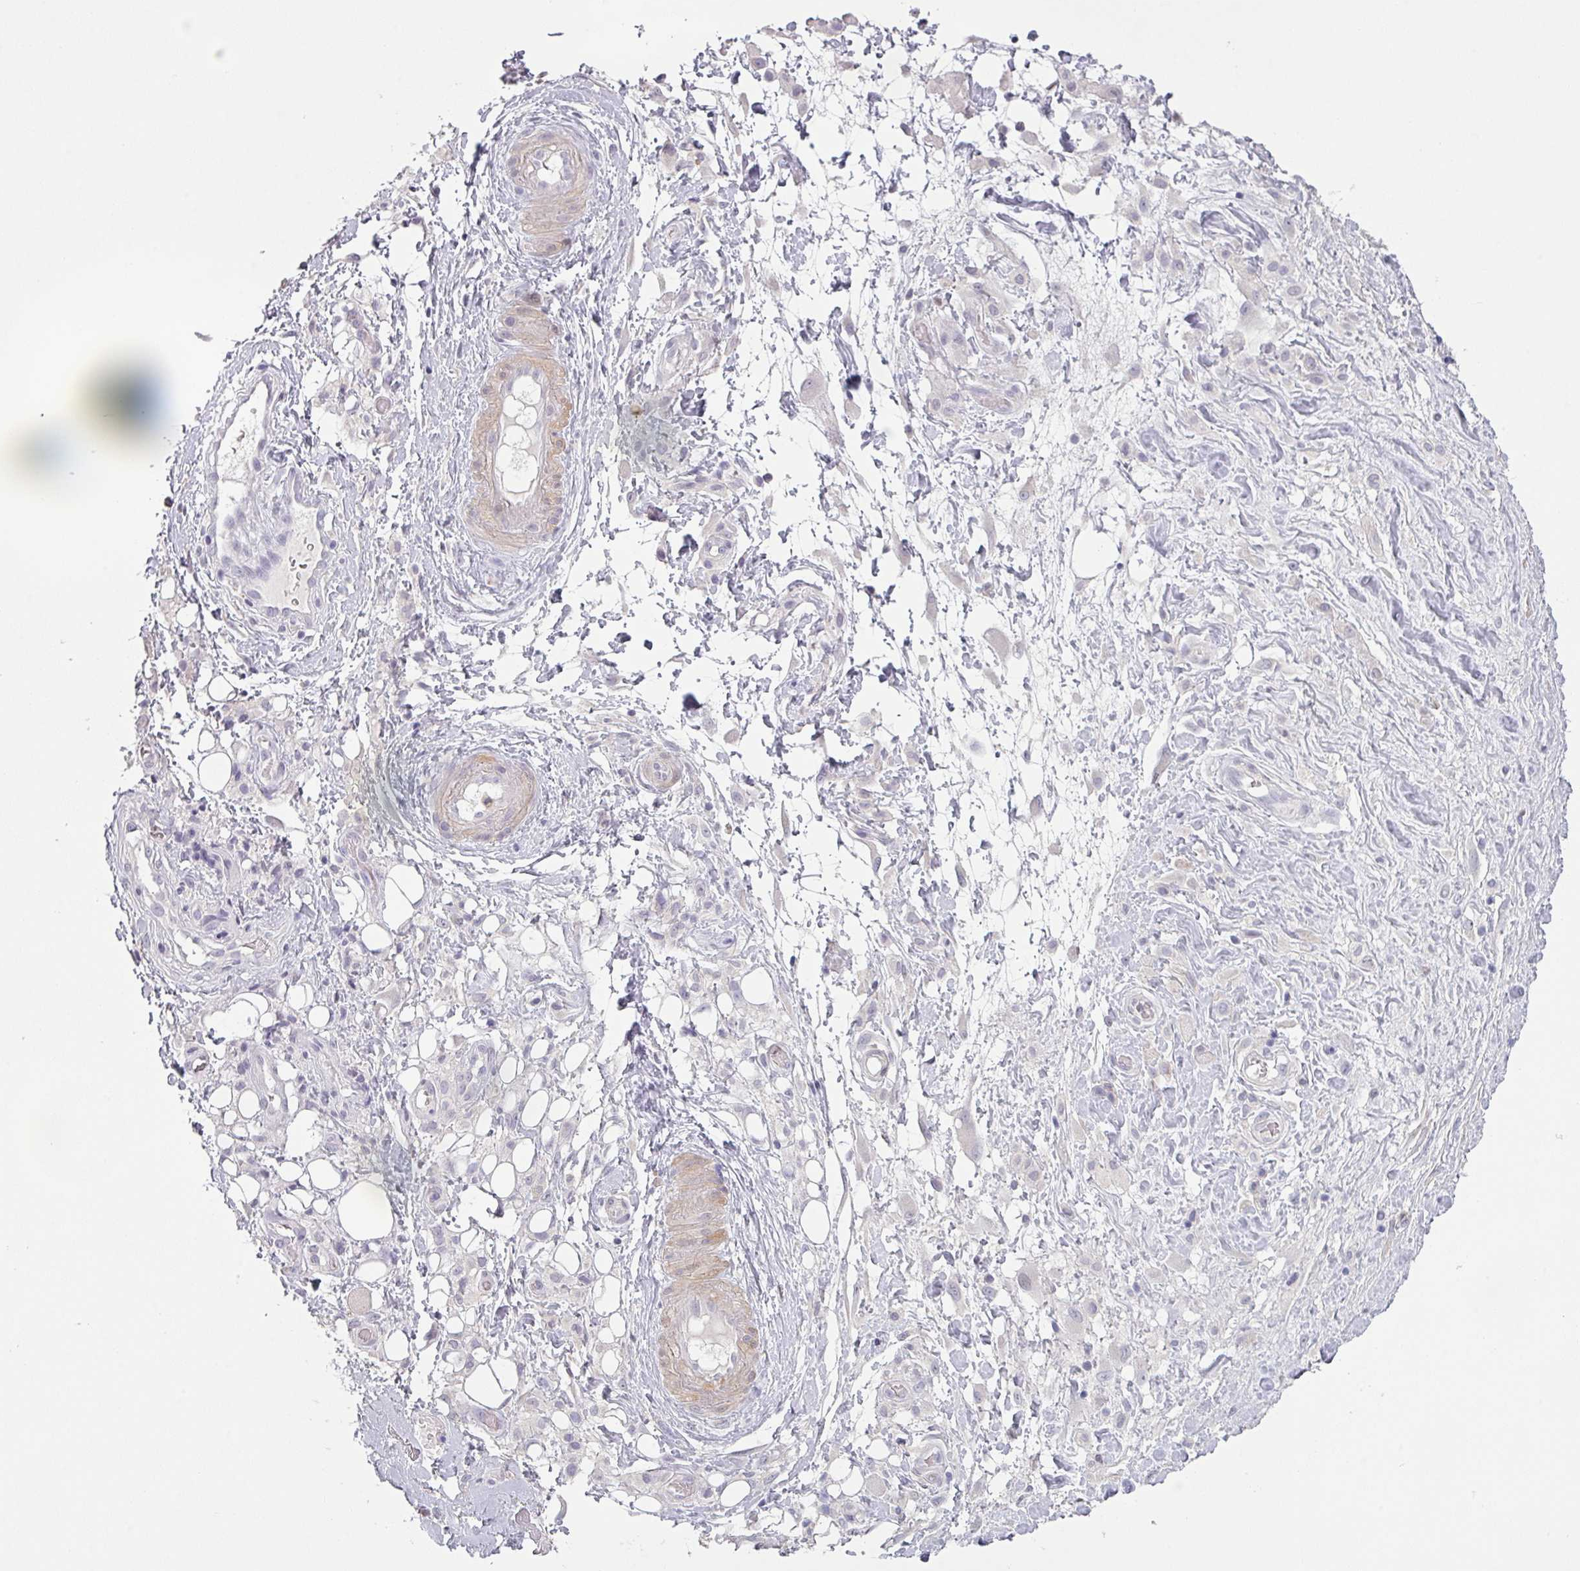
{"staining": {"intensity": "negative", "quantity": "none", "location": "none"}, "tissue": "skin cancer", "cell_type": "Tumor cells", "image_type": "cancer", "snomed": [{"axis": "morphology", "description": "Squamous cell carcinoma, NOS"}, {"axis": "topography", "description": "Skin"}], "caption": "Squamous cell carcinoma (skin) stained for a protein using immunohistochemistry demonstrates no positivity tumor cells.", "gene": "MAGEC3", "patient": {"sex": "male", "age": 82}}